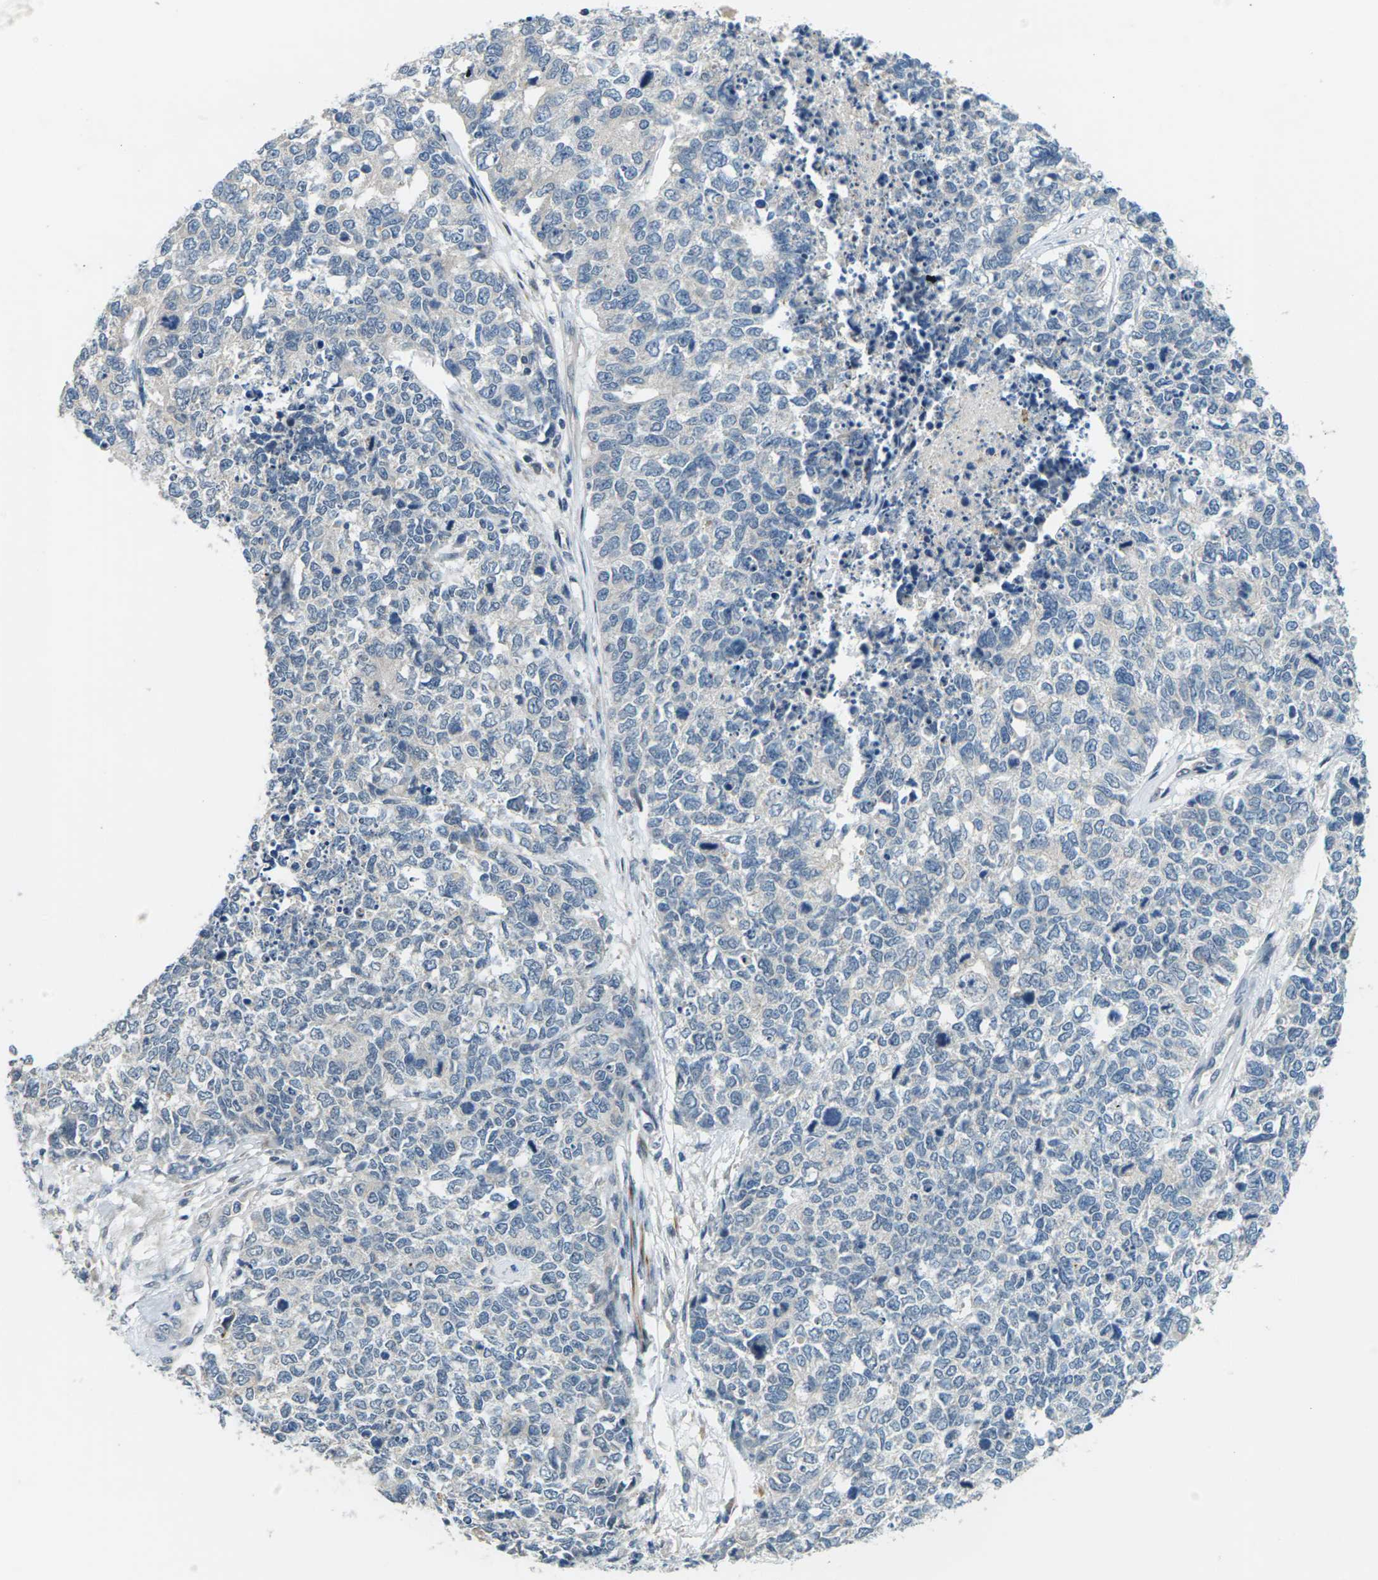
{"staining": {"intensity": "negative", "quantity": "none", "location": "none"}, "tissue": "cervical cancer", "cell_type": "Tumor cells", "image_type": "cancer", "snomed": [{"axis": "morphology", "description": "Squamous cell carcinoma, NOS"}, {"axis": "topography", "description": "Cervix"}], "caption": "A high-resolution micrograph shows immunohistochemistry staining of cervical squamous cell carcinoma, which reveals no significant expression in tumor cells.", "gene": "SLC13A3", "patient": {"sex": "female", "age": 63}}